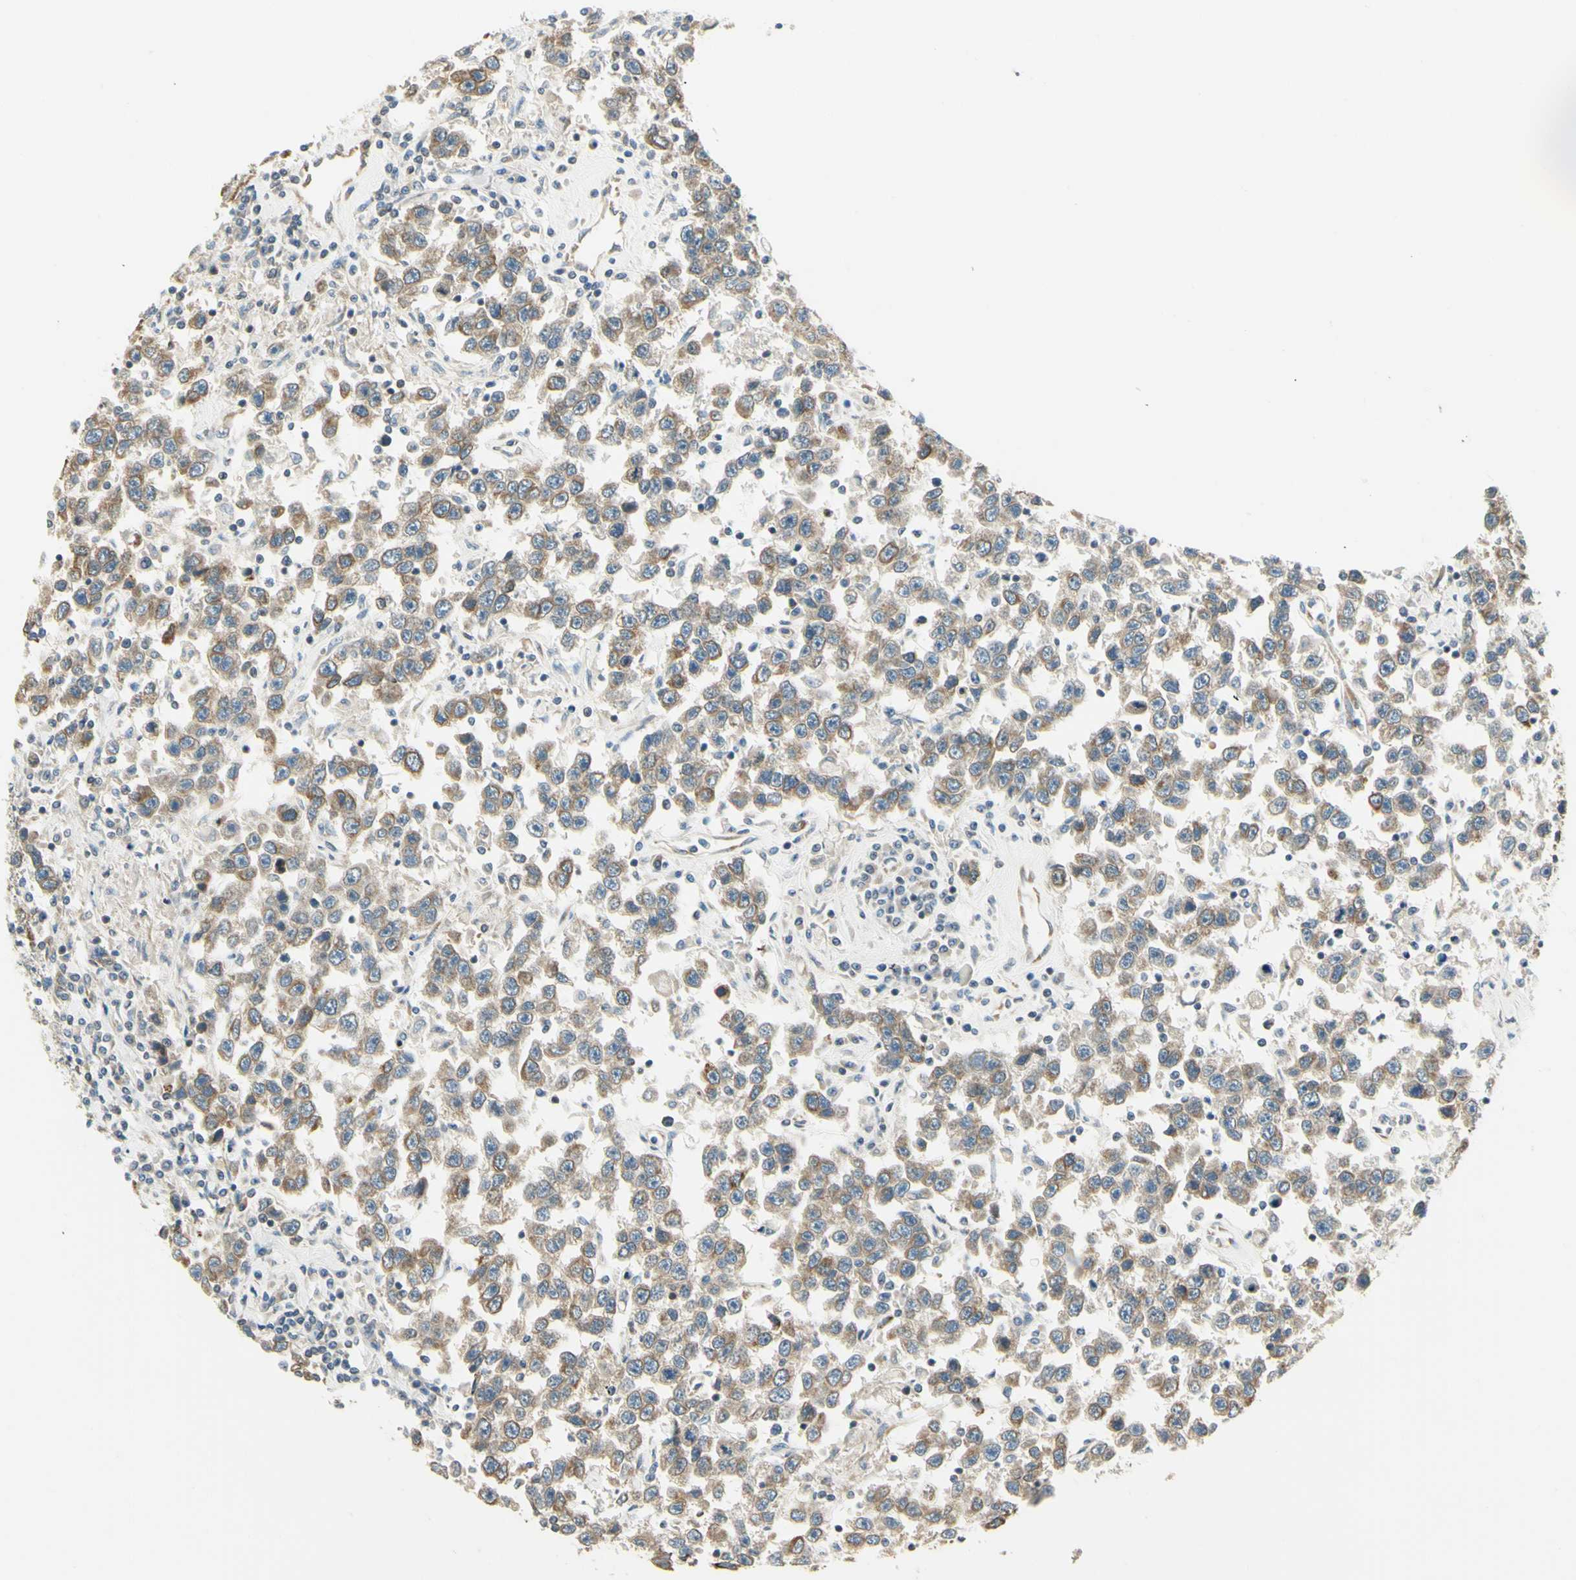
{"staining": {"intensity": "weak", "quantity": ">75%", "location": "cytoplasmic/membranous"}, "tissue": "testis cancer", "cell_type": "Tumor cells", "image_type": "cancer", "snomed": [{"axis": "morphology", "description": "Seminoma, NOS"}, {"axis": "topography", "description": "Testis"}], "caption": "A histopathology image of human seminoma (testis) stained for a protein reveals weak cytoplasmic/membranous brown staining in tumor cells.", "gene": "IGDCC4", "patient": {"sex": "male", "age": 41}}